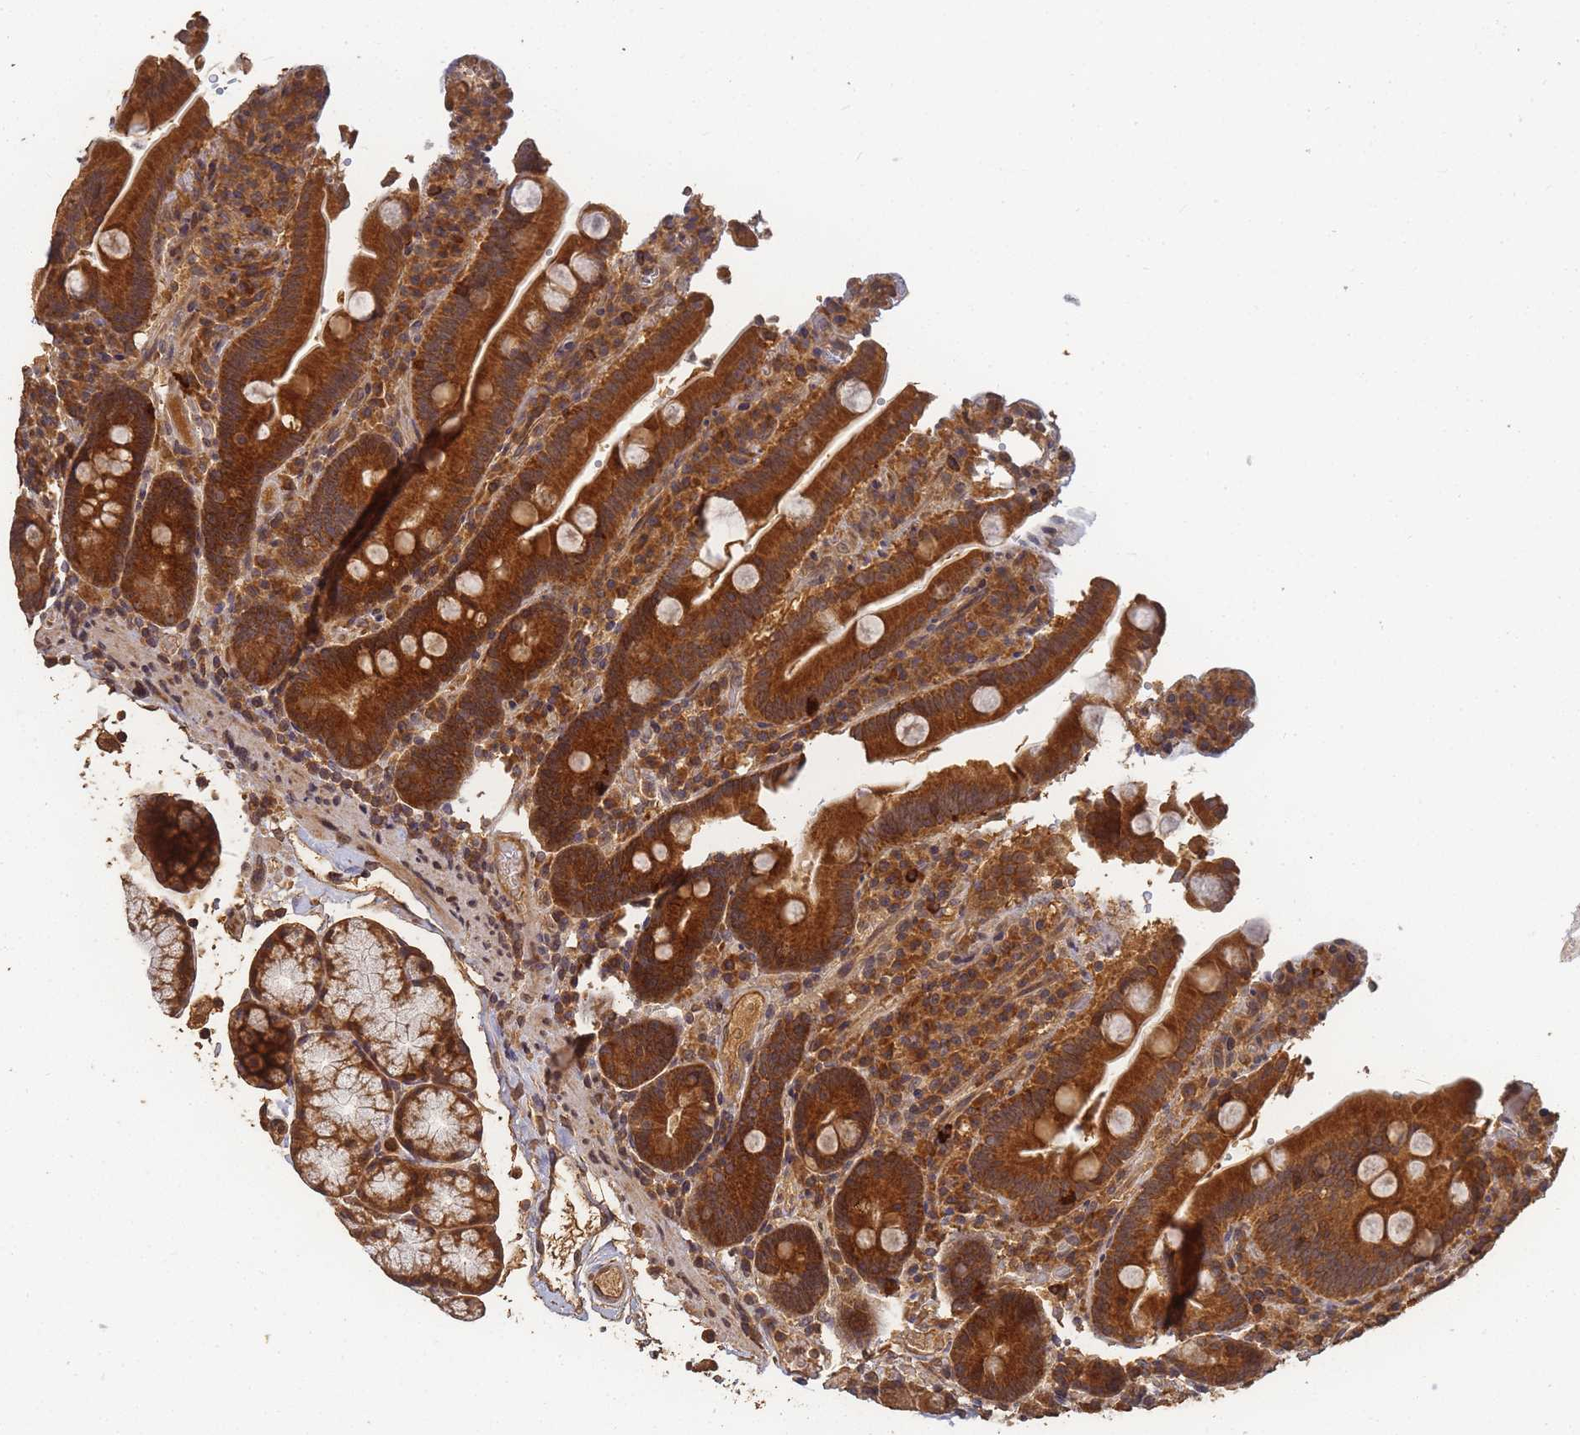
{"staining": {"intensity": "strong", "quantity": ">75%", "location": "cytoplasmic/membranous"}, "tissue": "duodenum", "cell_type": "Glandular cells", "image_type": "normal", "snomed": [{"axis": "morphology", "description": "Normal tissue, NOS"}, {"axis": "topography", "description": "Small intestine, NOS"}], "caption": "The immunohistochemical stain highlights strong cytoplasmic/membranous positivity in glandular cells of unremarkable duodenum.", "gene": "ALKBH1", "patient": {"sex": "female", "age": 71}}